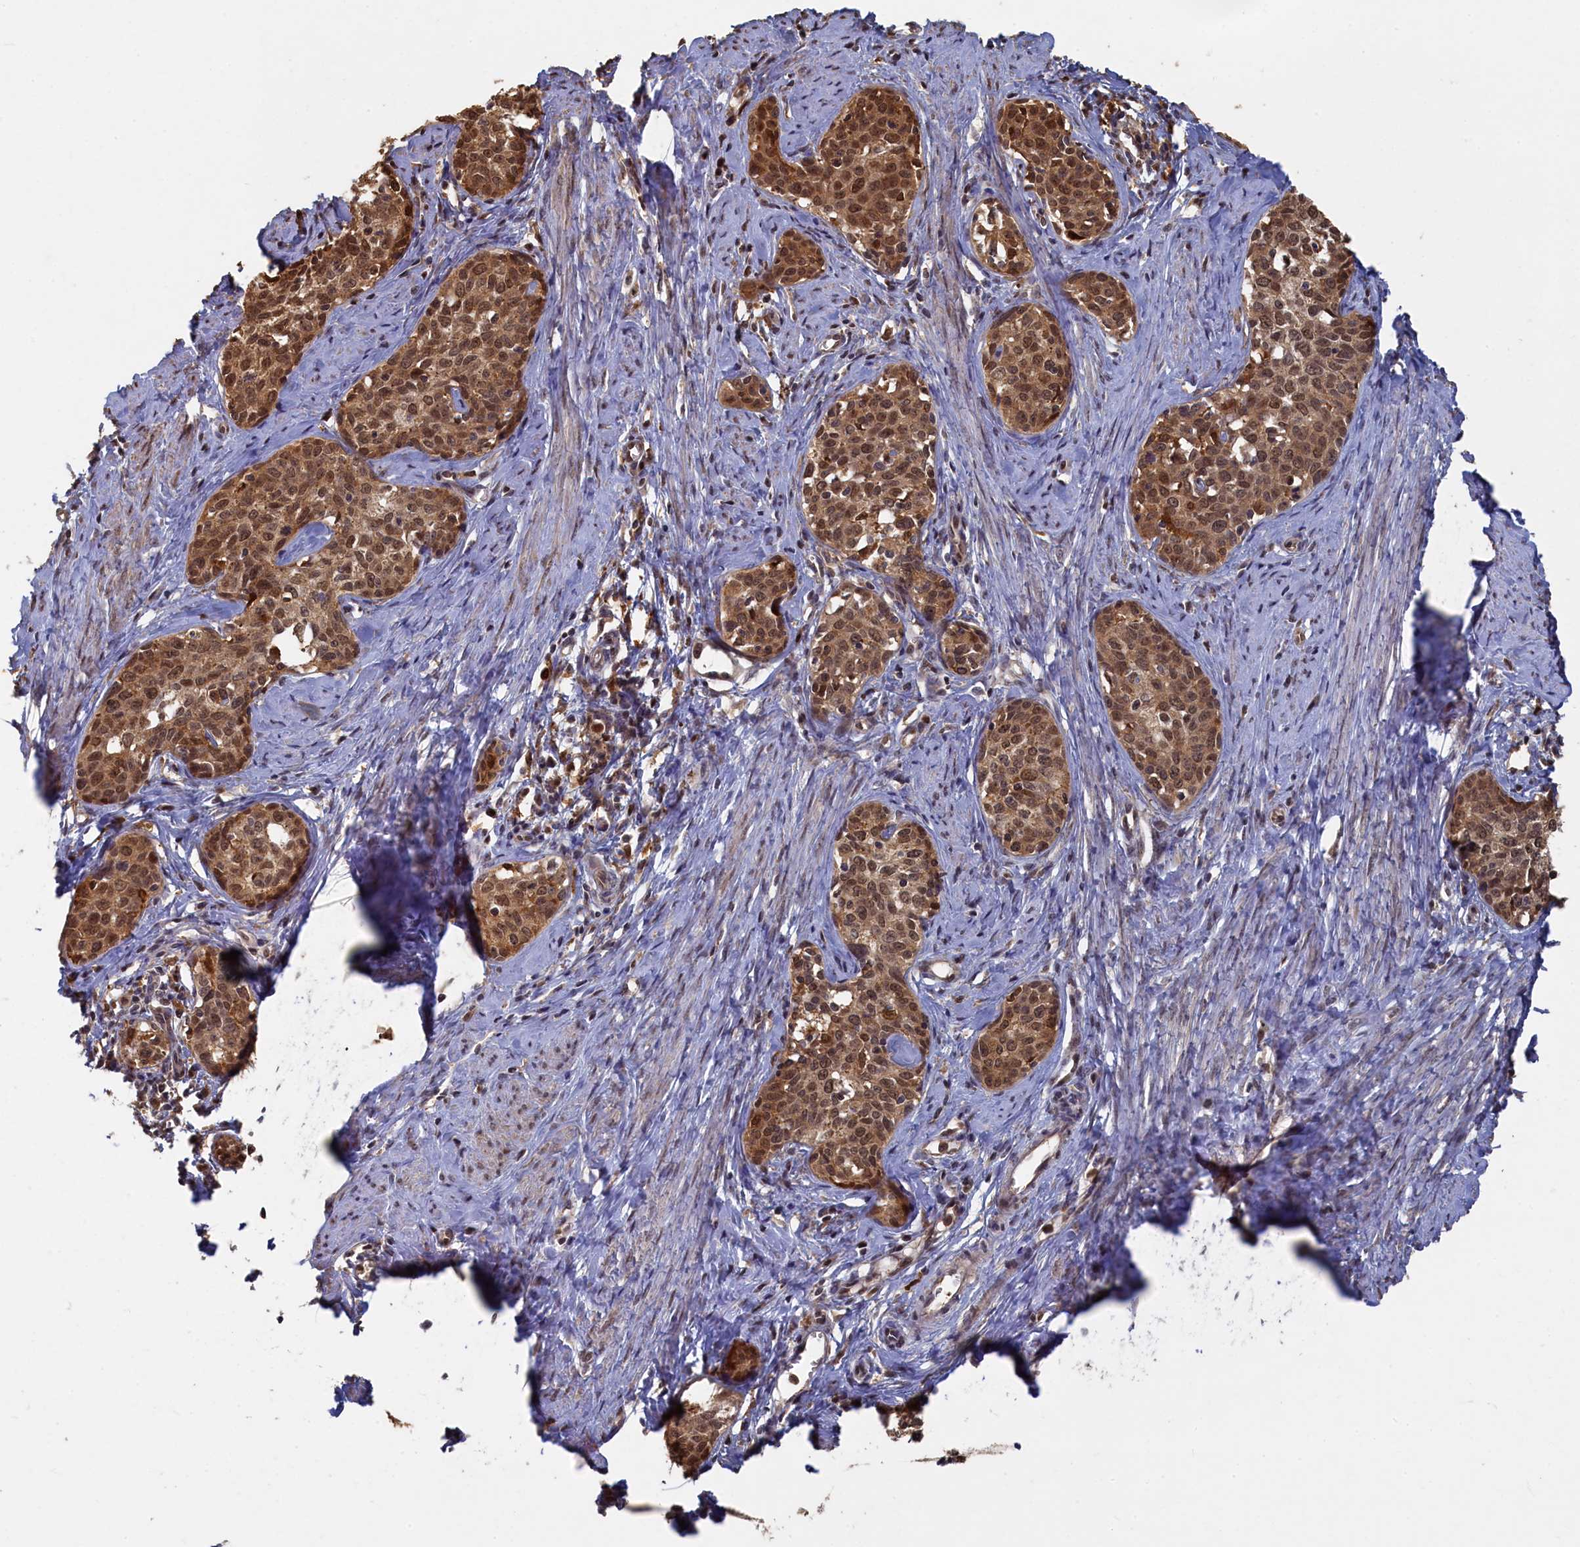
{"staining": {"intensity": "strong", "quantity": ">75%", "location": "cytoplasmic/membranous,nuclear"}, "tissue": "cervical cancer", "cell_type": "Tumor cells", "image_type": "cancer", "snomed": [{"axis": "morphology", "description": "Squamous cell carcinoma, NOS"}, {"axis": "topography", "description": "Cervix"}], "caption": "A high-resolution micrograph shows immunohistochemistry (IHC) staining of cervical cancer (squamous cell carcinoma), which displays strong cytoplasmic/membranous and nuclear positivity in about >75% of tumor cells.", "gene": "UCHL3", "patient": {"sex": "female", "age": 52}}